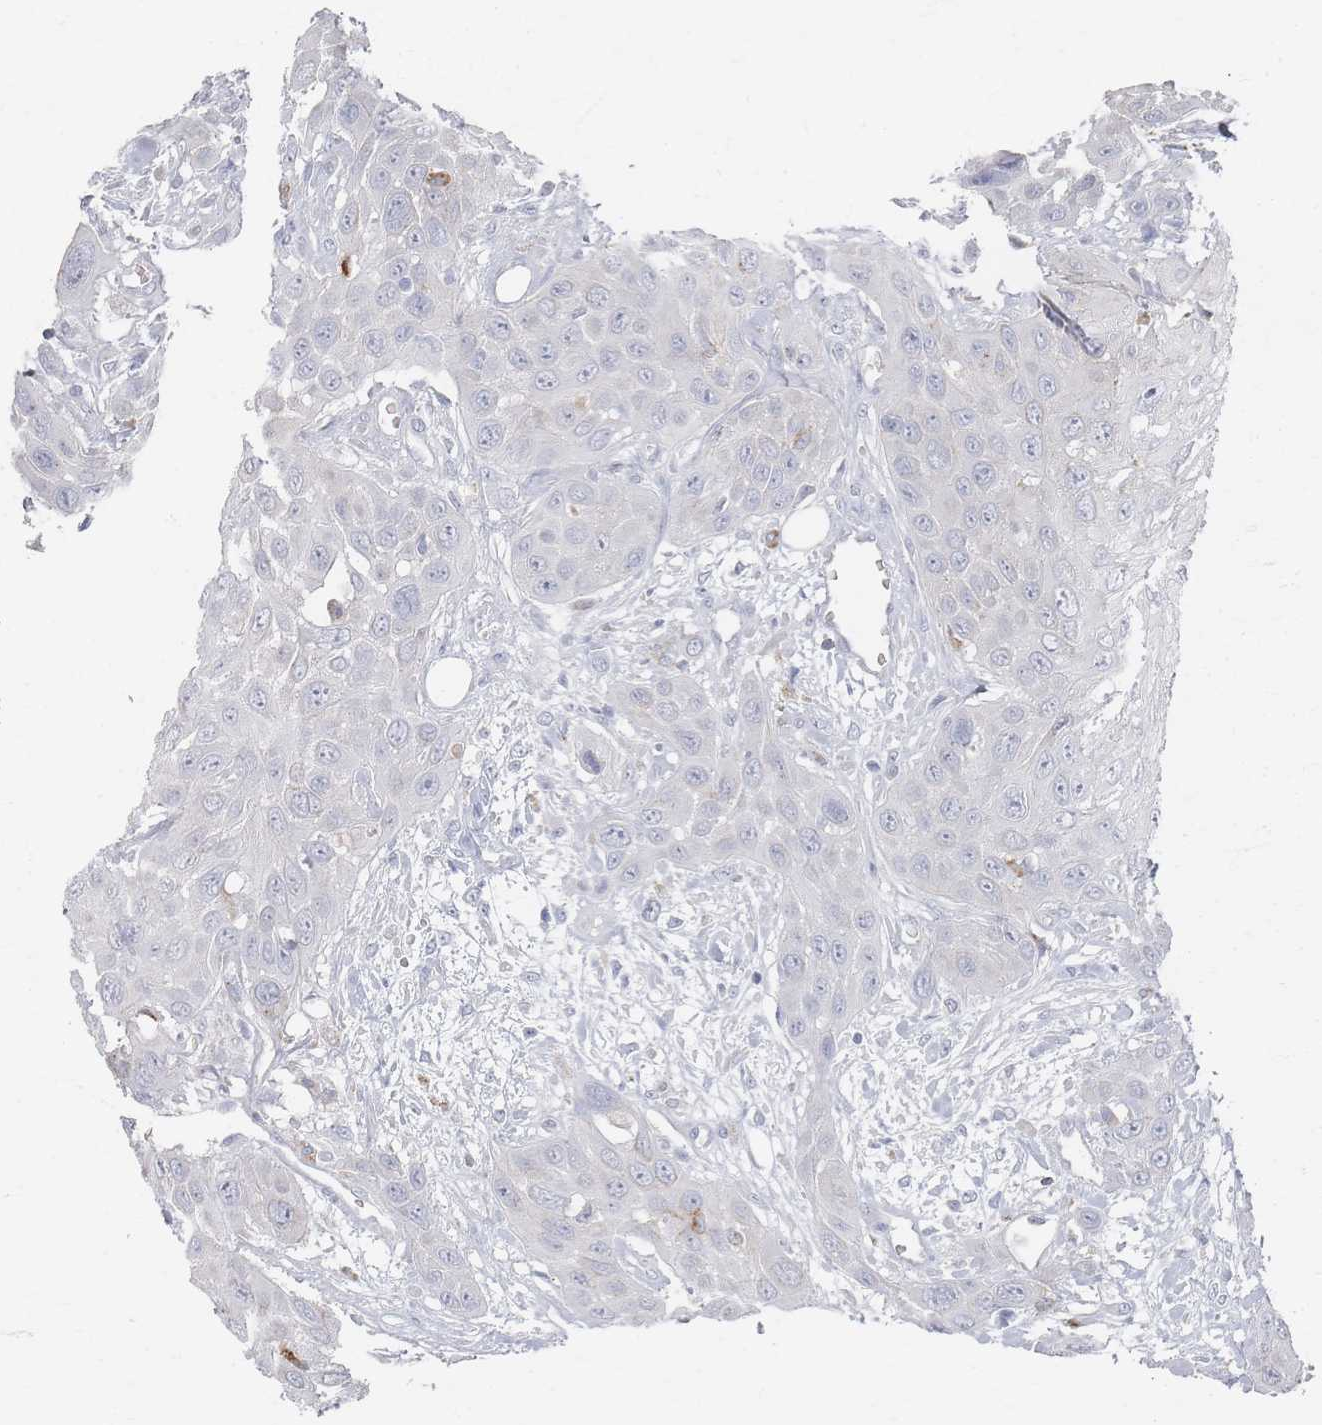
{"staining": {"intensity": "negative", "quantity": "none", "location": "none"}, "tissue": "head and neck cancer", "cell_type": "Tumor cells", "image_type": "cancer", "snomed": [{"axis": "morphology", "description": "Squamous cell carcinoma, NOS"}, {"axis": "topography", "description": "Head-Neck"}], "caption": "High power microscopy histopathology image of an immunohistochemistry (IHC) micrograph of squamous cell carcinoma (head and neck), revealing no significant positivity in tumor cells.", "gene": "SLC2A11", "patient": {"sex": "male", "age": 81}}